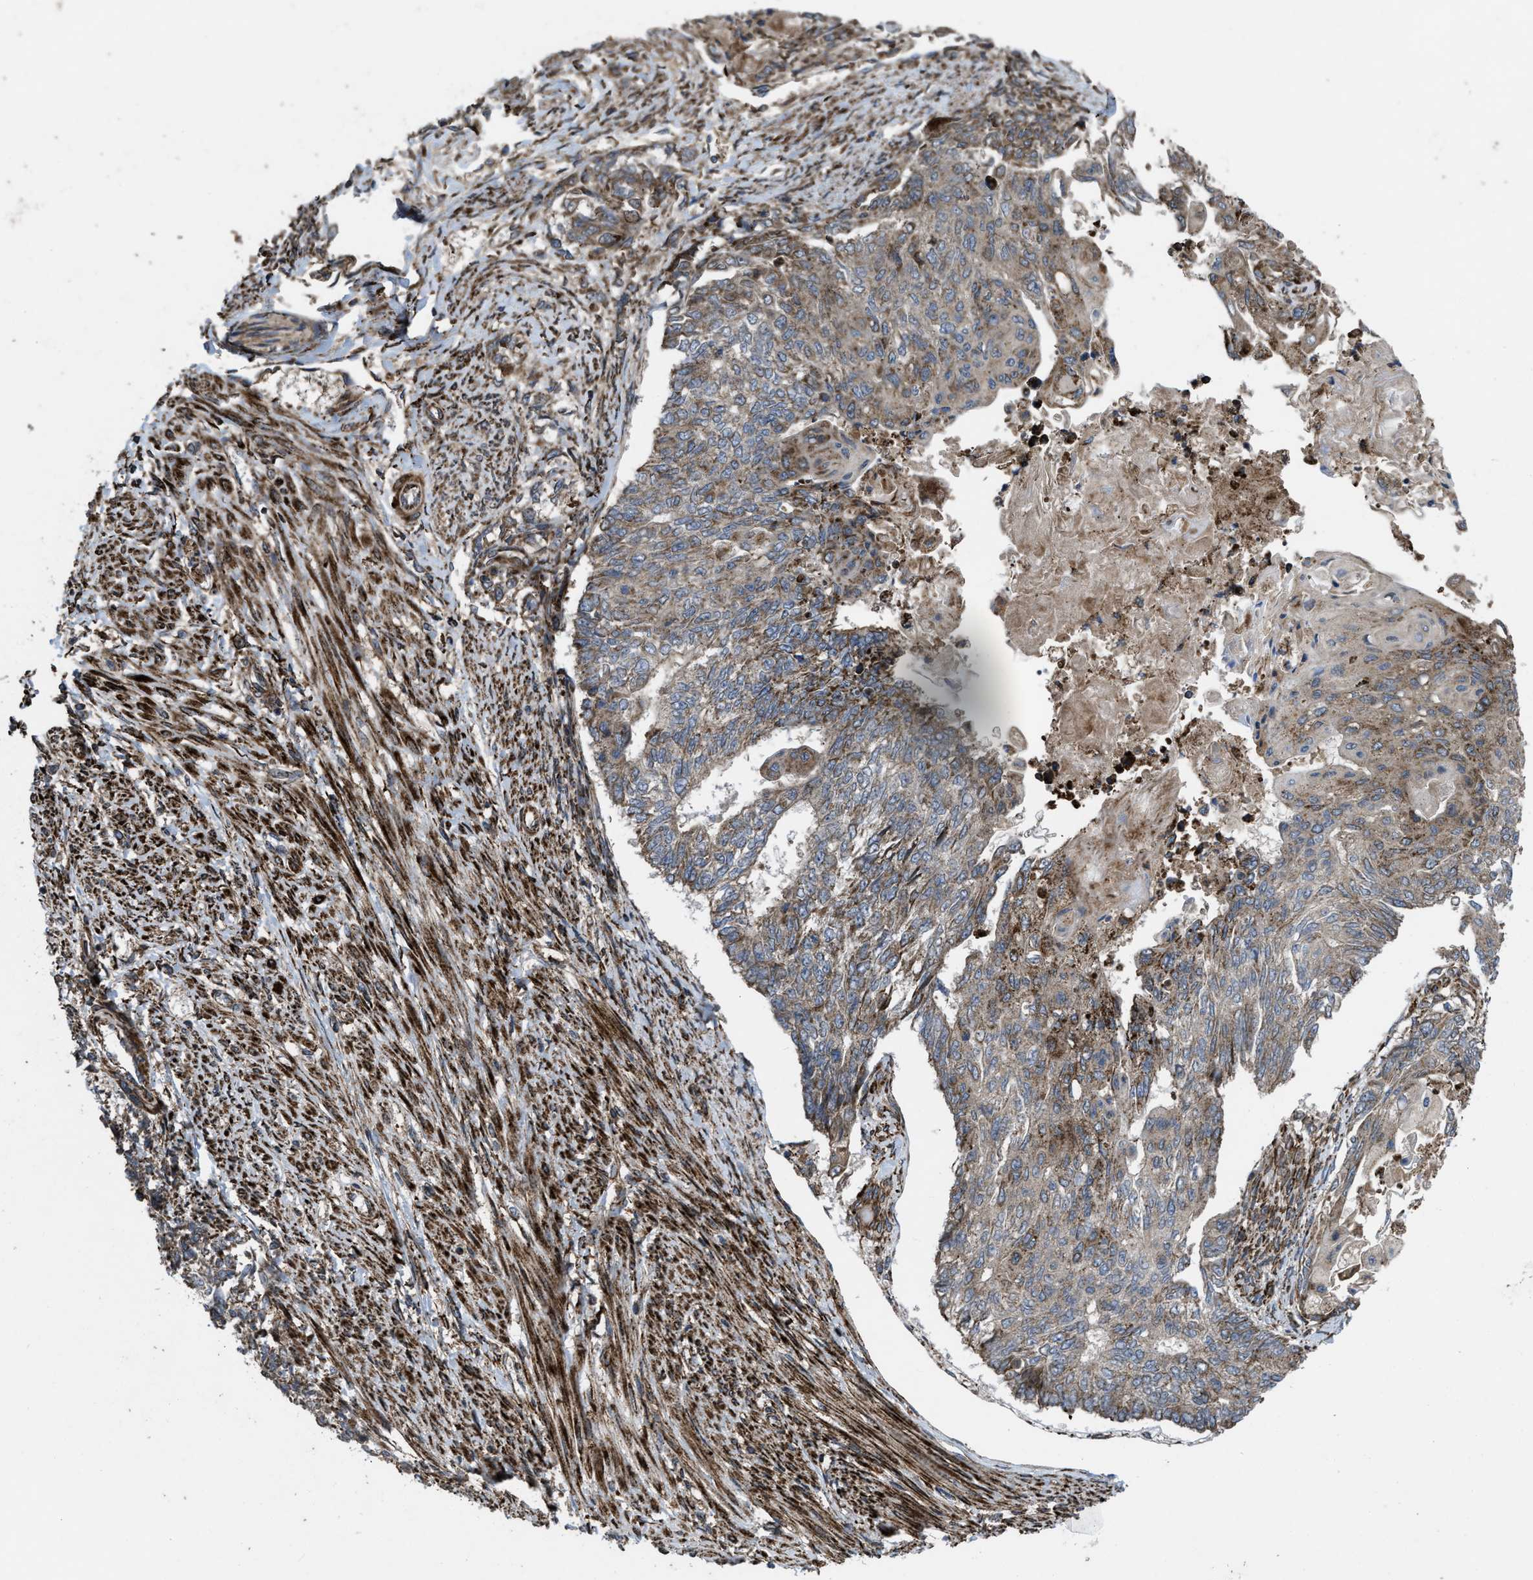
{"staining": {"intensity": "moderate", "quantity": ">75%", "location": "cytoplasmic/membranous"}, "tissue": "endometrial cancer", "cell_type": "Tumor cells", "image_type": "cancer", "snomed": [{"axis": "morphology", "description": "Adenocarcinoma, NOS"}, {"axis": "topography", "description": "Endometrium"}], "caption": "Immunohistochemistry (DAB) staining of adenocarcinoma (endometrial) displays moderate cytoplasmic/membranous protein positivity in about >75% of tumor cells.", "gene": "PER3", "patient": {"sex": "female", "age": 32}}